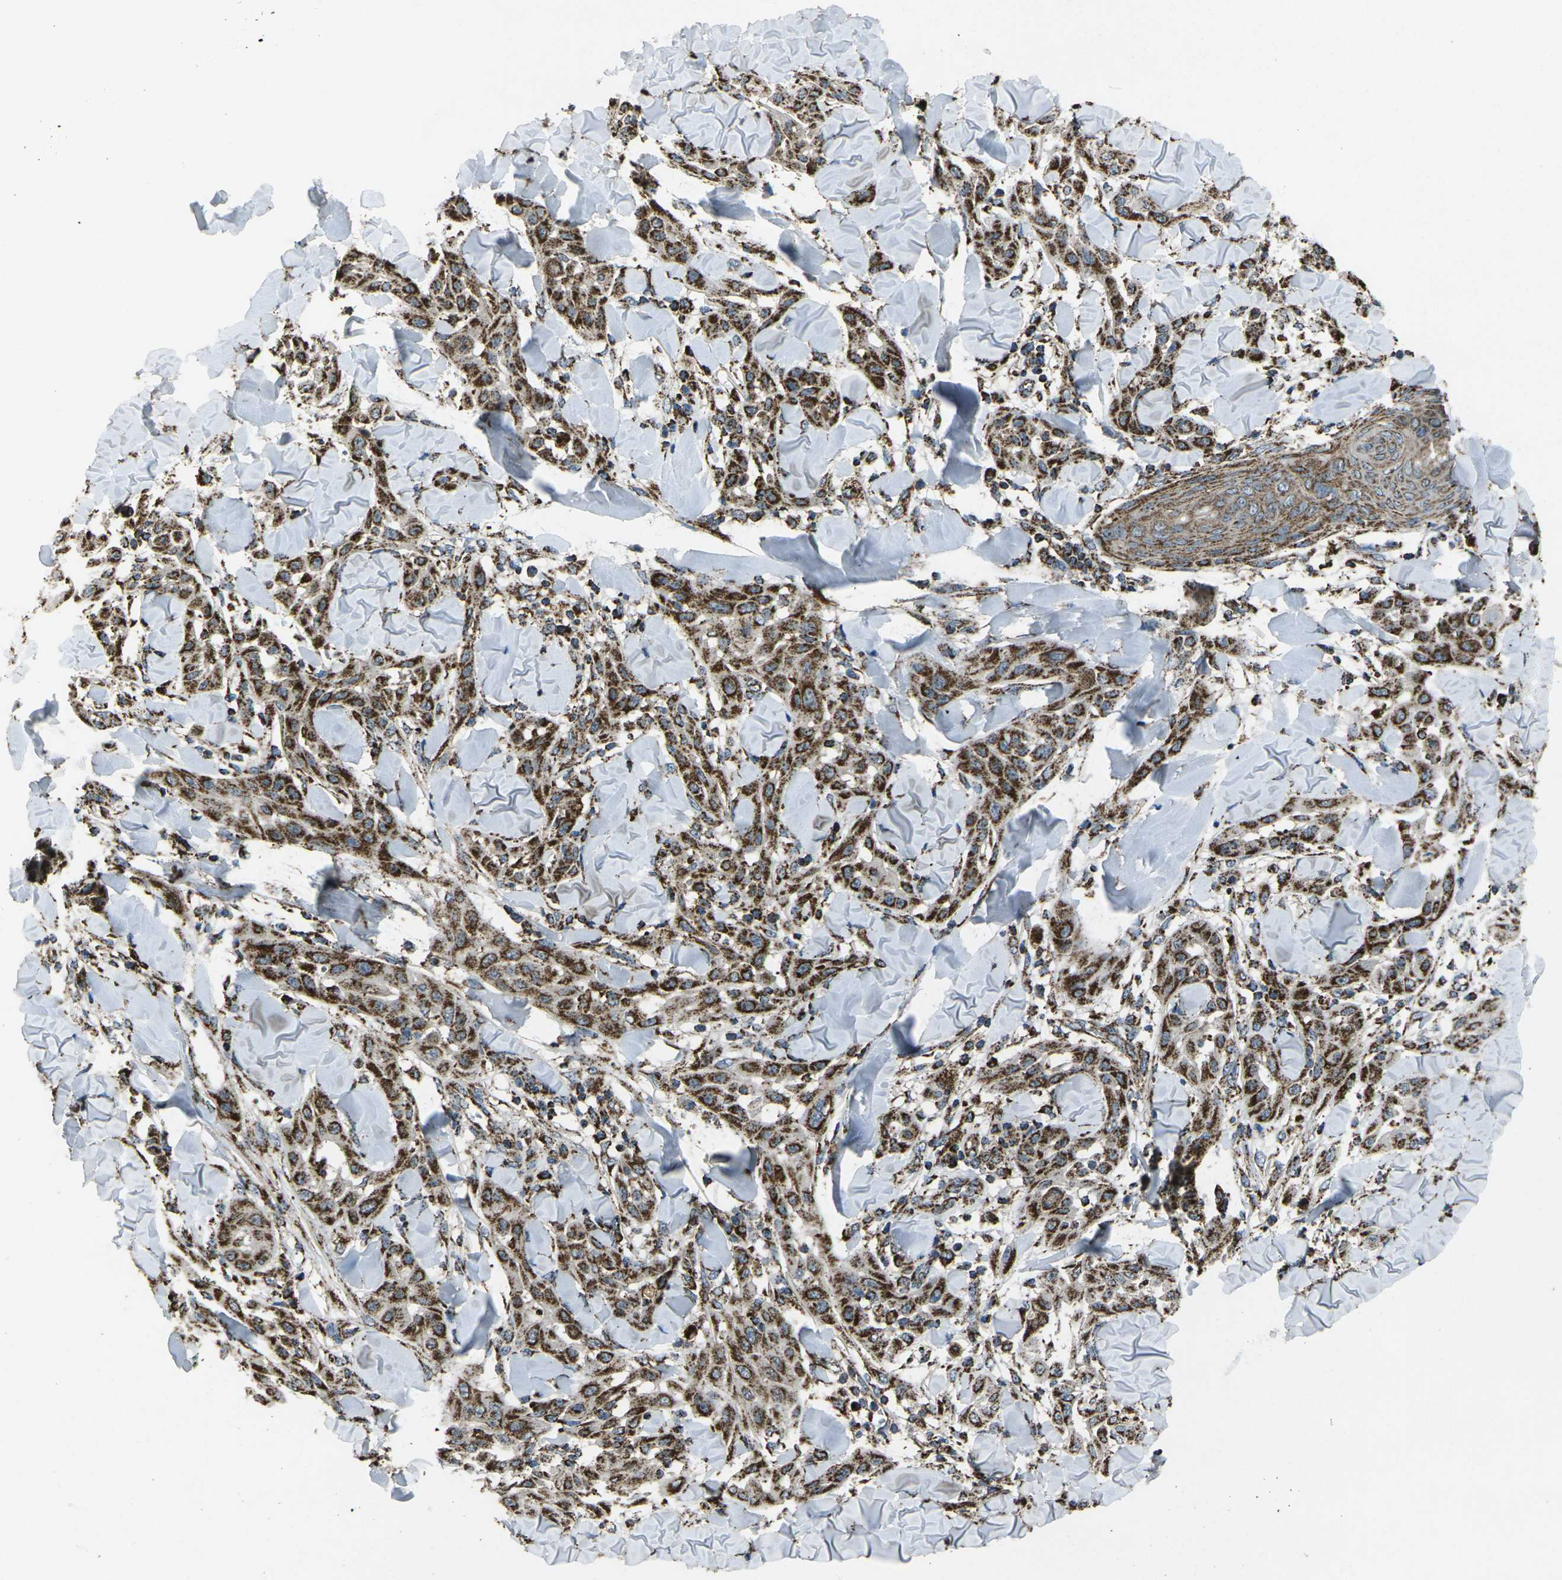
{"staining": {"intensity": "strong", "quantity": ">75%", "location": "cytoplasmic/membranous"}, "tissue": "skin cancer", "cell_type": "Tumor cells", "image_type": "cancer", "snomed": [{"axis": "morphology", "description": "Squamous cell carcinoma, NOS"}, {"axis": "topography", "description": "Skin"}], "caption": "Immunohistochemistry micrograph of neoplastic tissue: skin squamous cell carcinoma stained using immunohistochemistry (IHC) reveals high levels of strong protein expression localized specifically in the cytoplasmic/membranous of tumor cells, appearing as a cytoplasmic/membranous brown color.", "gene": "KLHL5", "patient": {"sex": "male", "age": 24}}